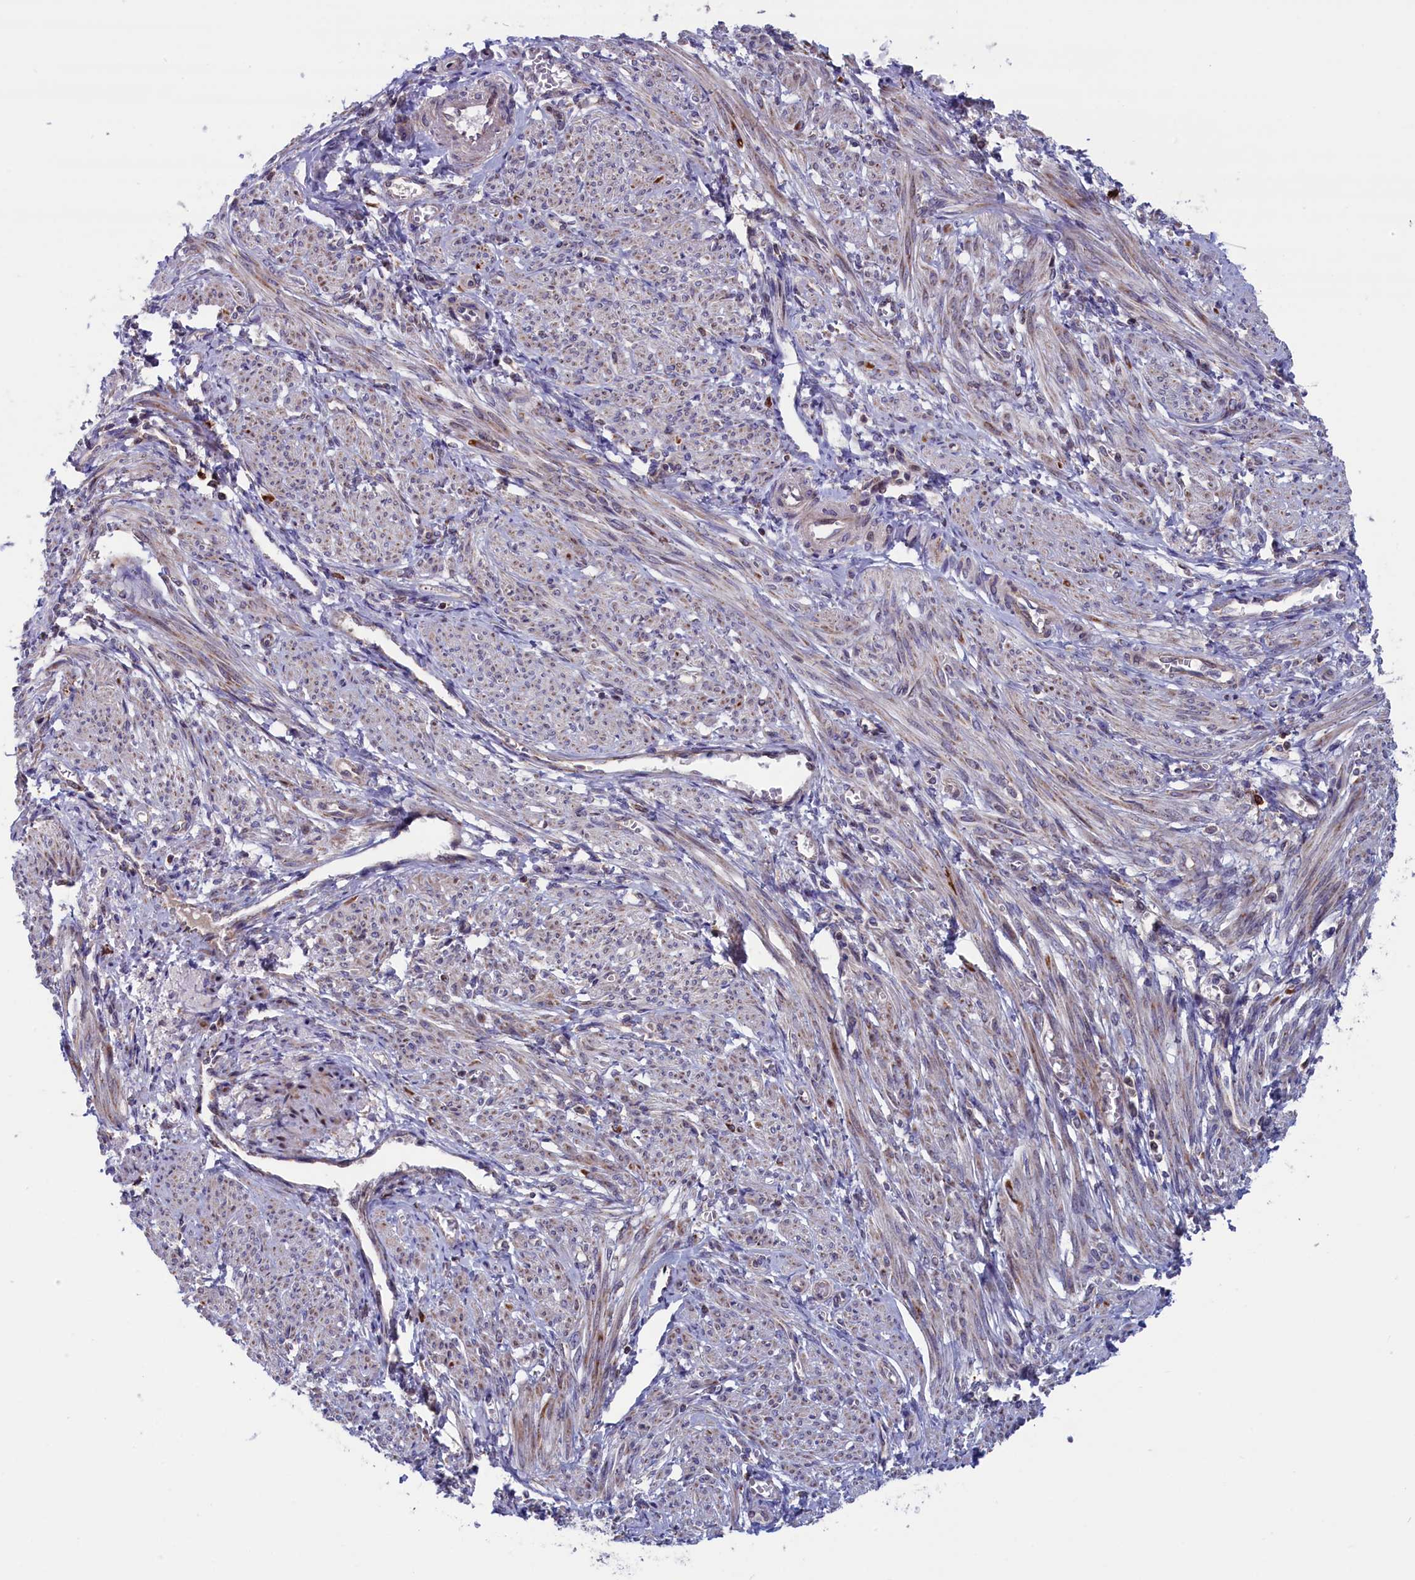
{"staining": {"intensity": "weak", "quantity": "25%-75%", "location": "cytoplasmic/membranous"}, "tissue": "smooth muscle", "cell_type": "Smooth muscle cells", "image_type": "normal", "snomed": [{"axis": "morphology", "description": "Normal tissue, NOS"}, {"axis": "topography", "description": "Smooth muscle"}], "caption": "Smooth muscle was stained to show a protein in brown. There is low levels of weak cytoplasmic/membranous expression in about 25%-75% of smooth muscle cells. The staining is performed using DAB brown chromogen to label protein expression. The nuclei are counter-stained blue using hematoxylin.", "gene": "TIMM44", "patient": {"sex": "female", "age": 39}}